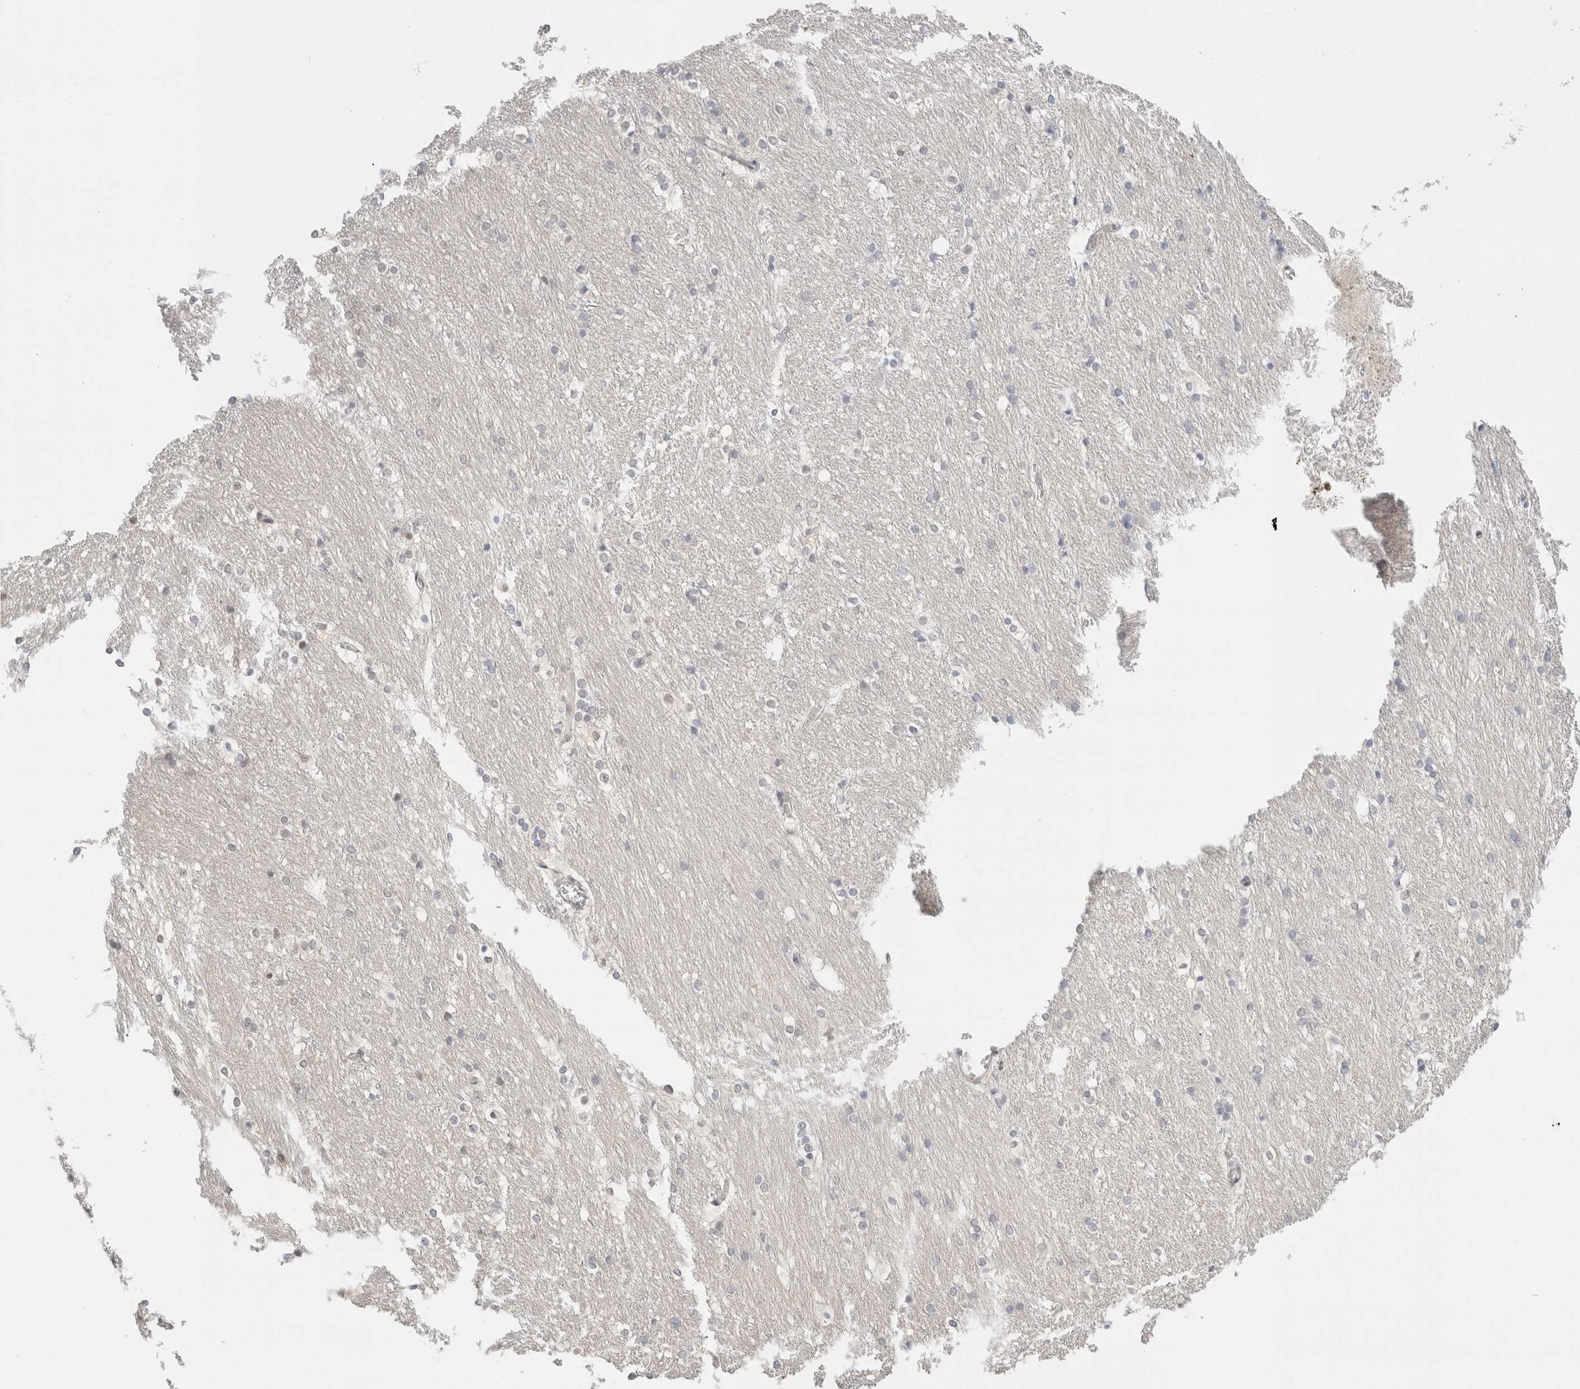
{"staining": {"intensity": "negative", "quantity": "none", "location": "none"}, "tissue": "caudate", "cell_type": "Glial cells", "image_type": "normal", "snomed": [{"axis": "morphology", "description": "Normal tissue, NOS"}, {"axis": "topography", "description": "Lateral ventricle wall"}], "caption": "A photomicrograph of human caudate is negative for staining in glial cells.", "gene": "HDLBP", "patient": {"sex": "female", "age": 19}}